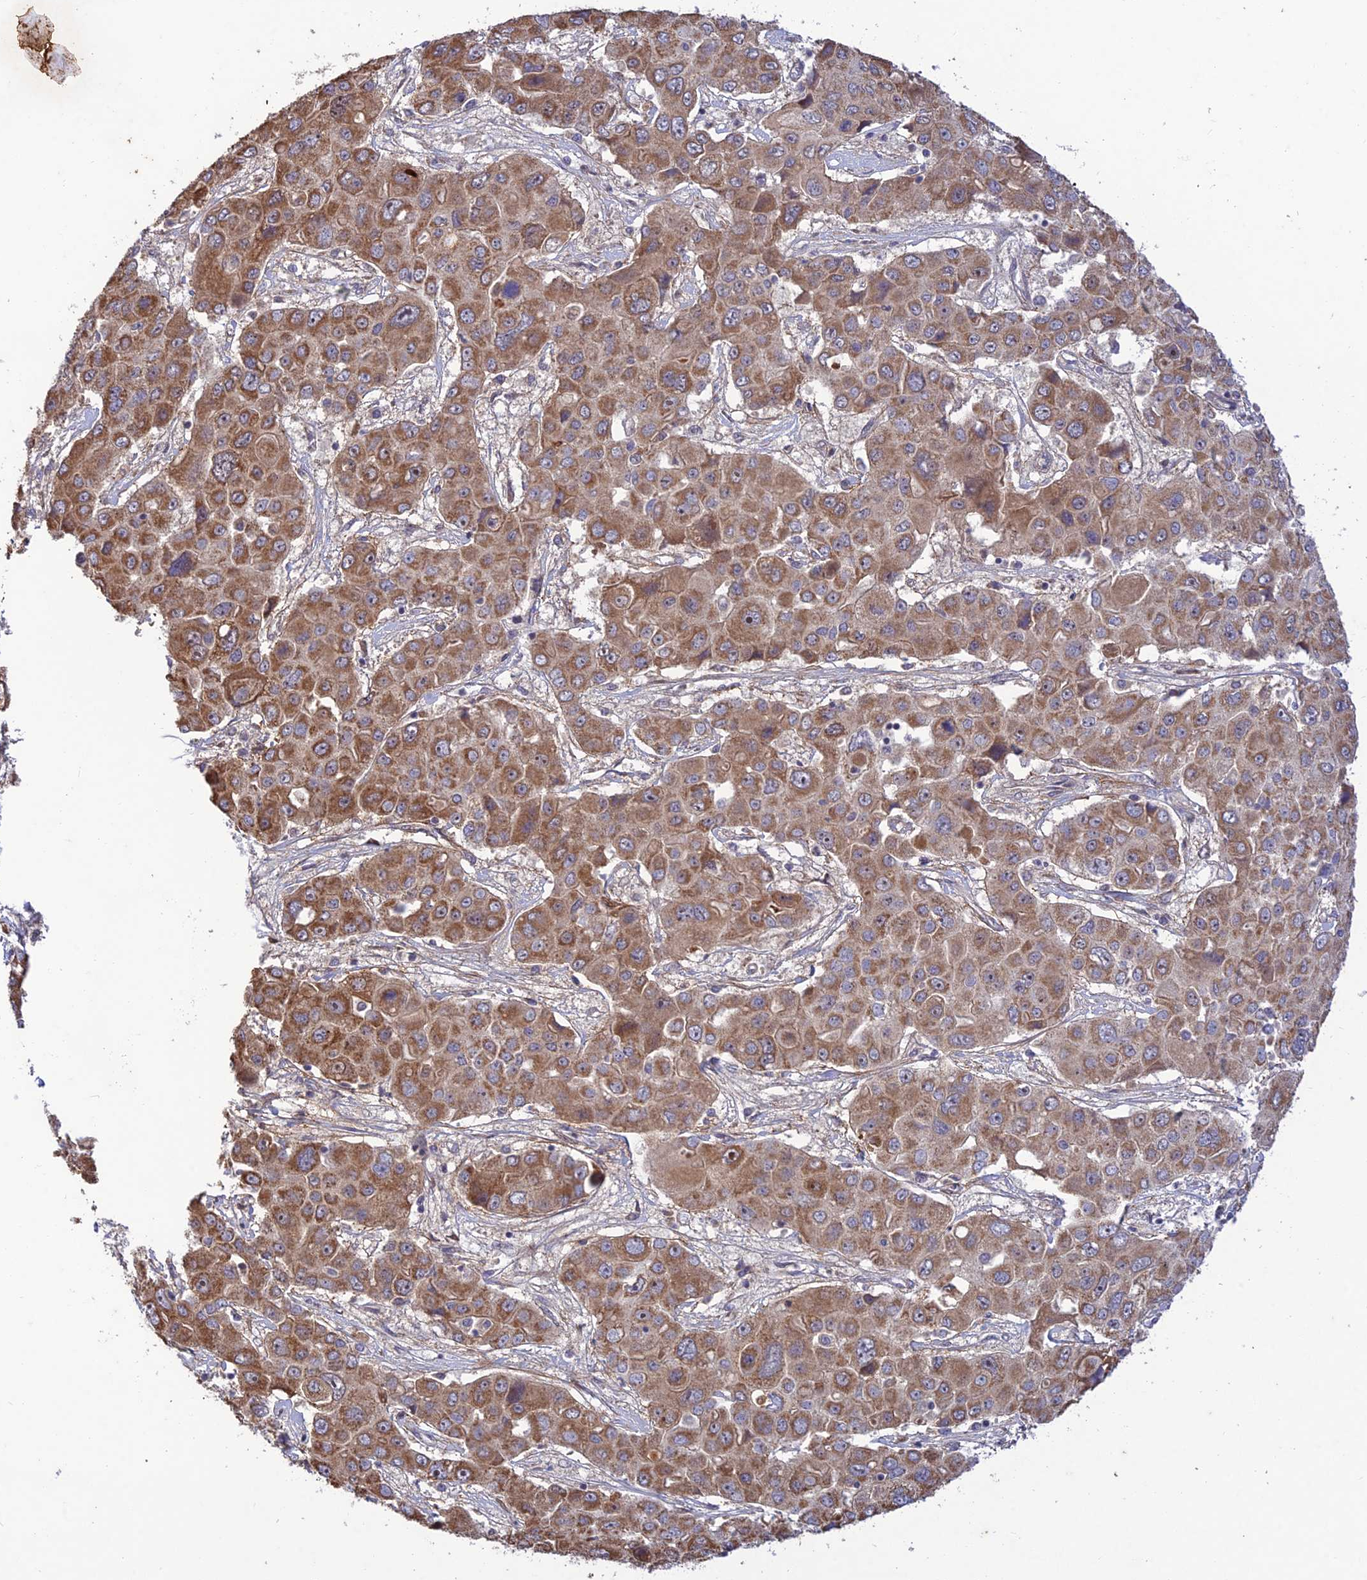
{"staining": {"intensity": "moderate", "quantity": ">75%", "location": "cytoplasmic/membranous"}, "tissue": "liver cancer", "cell_type": "Tumor cells", "image_type": "cancer", "snomed": [{"axis": "morphology", "description": "Cholangiocarcinoma"}, {"axis": "topography", "description": "Liver"}], "caption": "The histopathology image demonstrates a brown stain indicating the presence of a protein in the cytoplasmic/membranous of tumor cells in liver cholangiocarcinoma.", "gene": "PLEKHG2", "patient": {"sex": "male", "age": 67}}